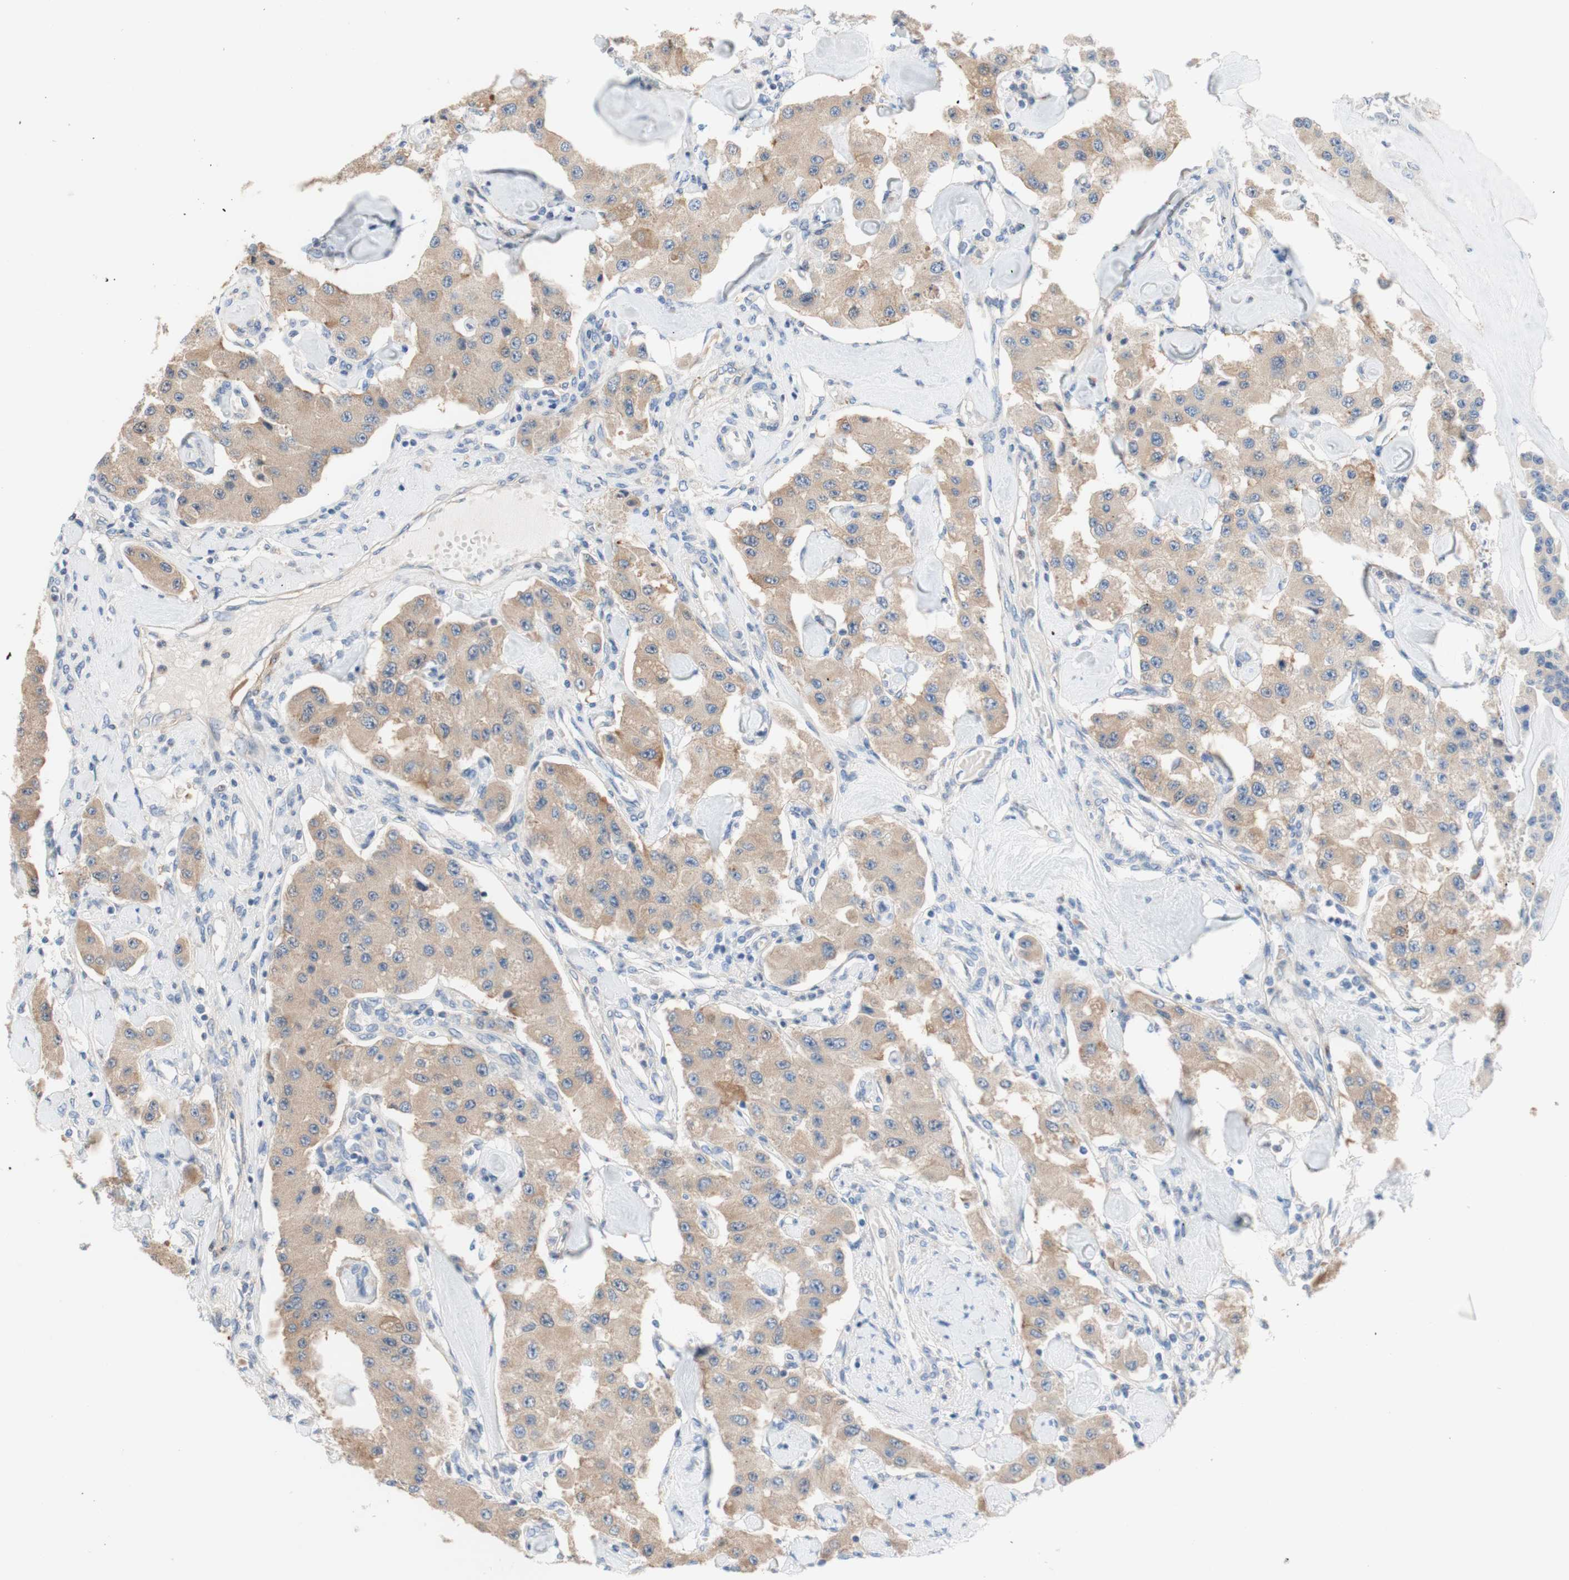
{"staining": {"intensity": "moderate", "quantity": ">75%", "location": "cytoplasmic/membranous"}, "tissue": "carcinoid", "cell_type": "Tumor cells", "image_type": "cancer", "snomed": [{"axis": "morphology", "description": "Carcinoid, malignant, NOS"}, {"axis": "topography", "description": "Pancreas"}], "caption": "Immunohistochemical staining of carcinoid demonstrates medium levels of moderate cytoplasmic/membranous expression in about >75% of tumor cells.", "gene": "F3", "patient": {"sex": "male", "age": 41}}